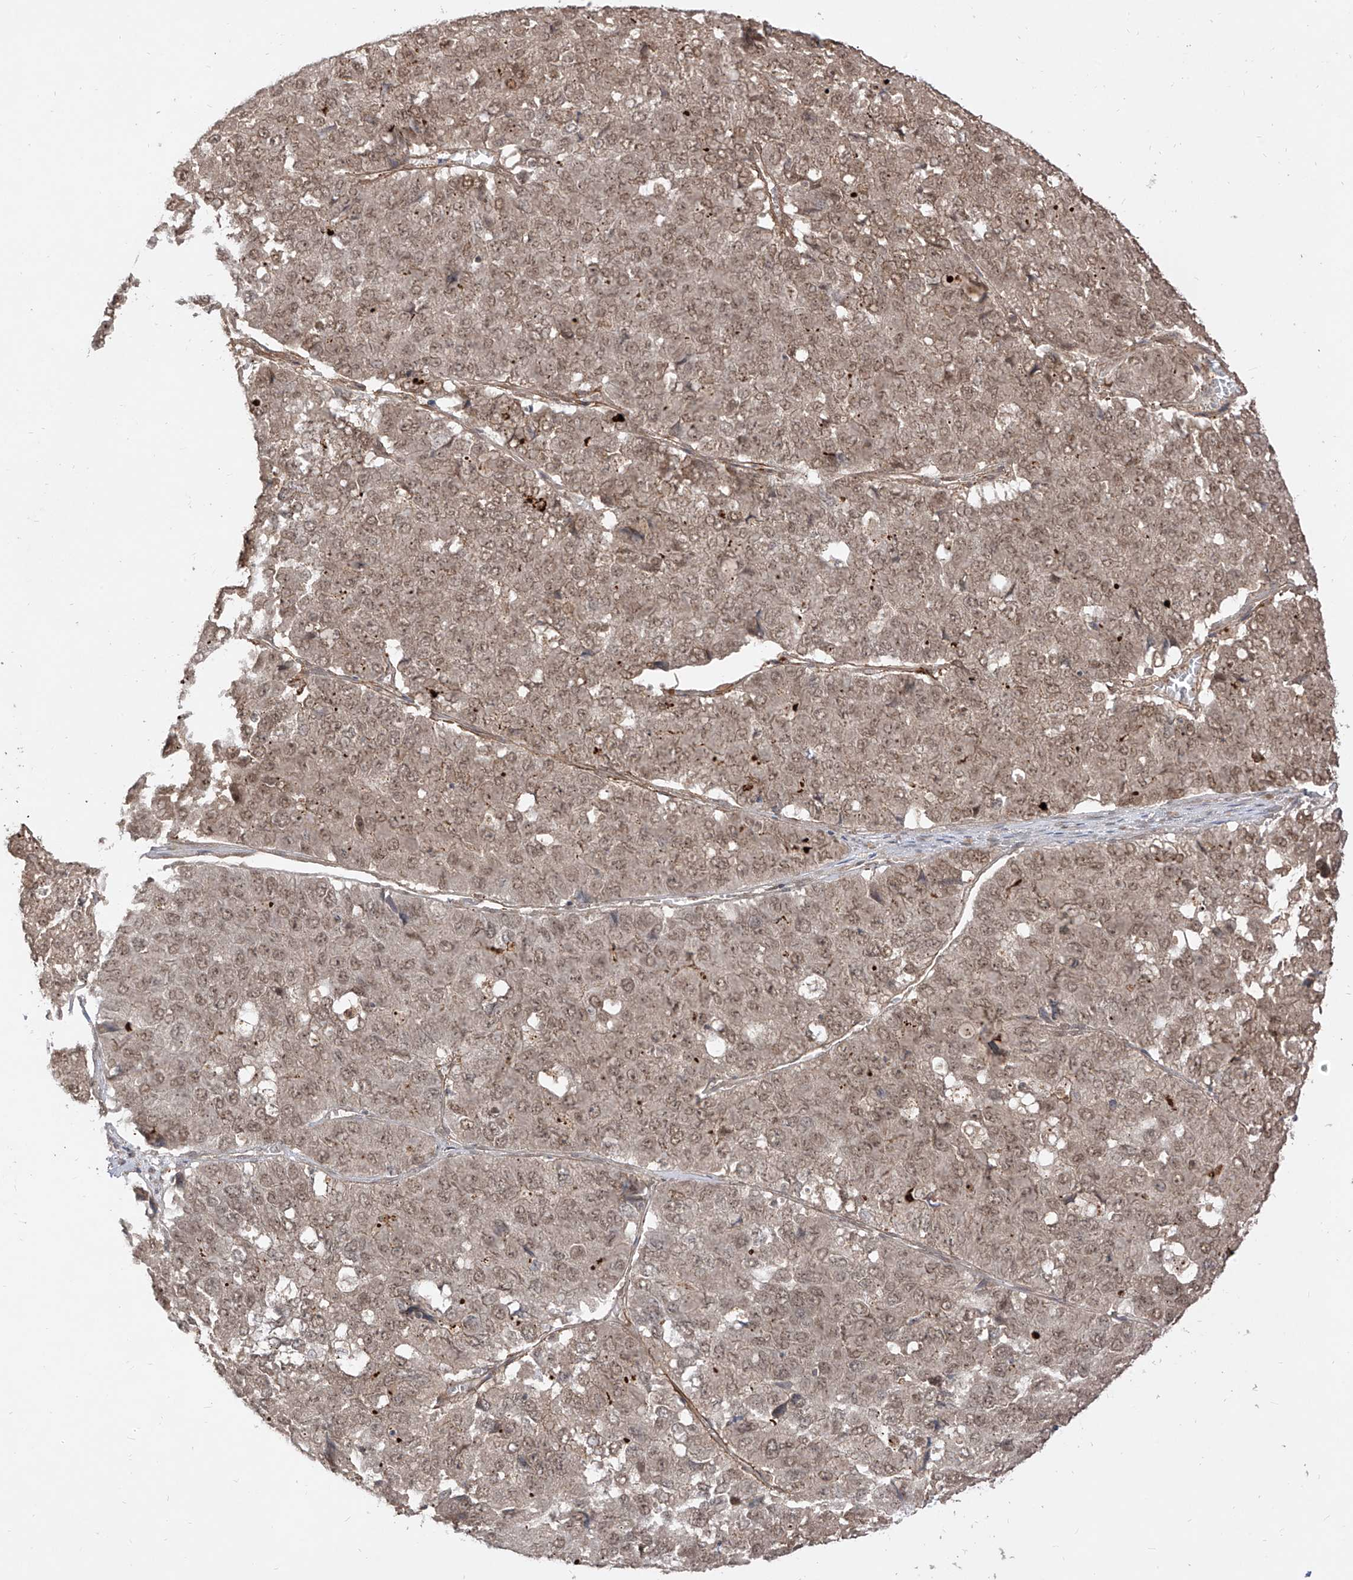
{"staining": {"intensity": "weak", "quantity": ">75%", "location": "cytoplasmic/membranous,nuclear"}, "tissue": "pancreatic cancer", "cell_type": "Tumor cells", "image_type": "cancer", "snomed": [{"axis": "morphology", "description": "Adenocarcinoma, NOS"}, {"axis": "topography", "description": "Pancreas"}], "caption": "Pancreatic cancer (adenocarcinoma) stained with immunohistochemistry (IHC) shows weak cytoplasmic/membranous and nuclear expression in approximately >75% of tumor cells. (DAB = brown stain, brightfield microscopy at high magnification).", "gene": "LCOR", "patient": {"sex": "male", "age": 50}}